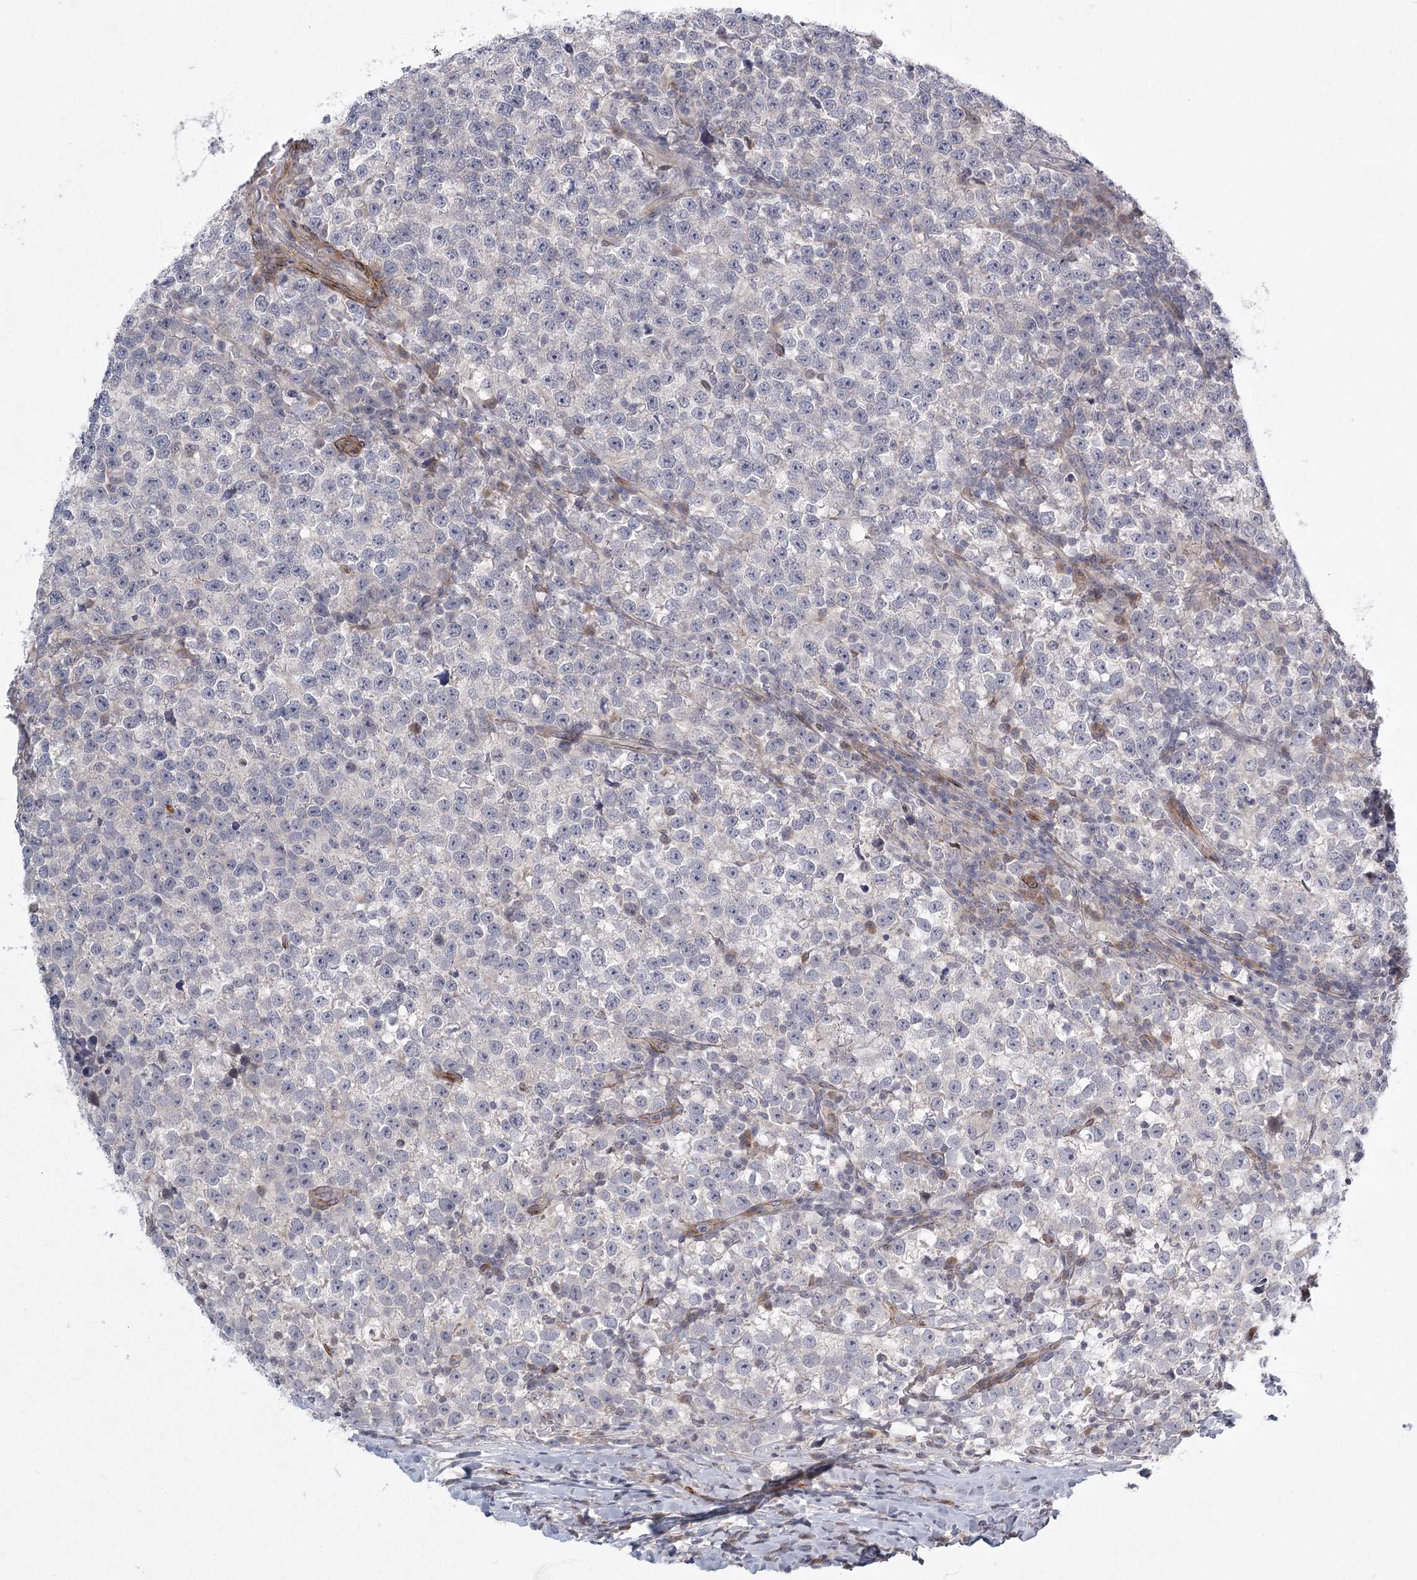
{"staining": {"intensity": "negative", "quantity": "none", "location": "none"}, "tissue": "testis cancer", "cell_type": "Tumor cells", "image_type": "cancer", "snomed": [{"axis": "morphology", "description": "Normal tissue, NOS"}, {"axis": "morphology", "description": "Seminoma, NOS"}, {"axis": "topography", "description": "Testis"}], "caption": "This is an immunohistochemistry (IHC) photomicrograph of human testis cancer (seminoma). There is no staining in tumor cells.", "gene": "MEPE", "patient": {"sex": "male", "age": 43}}